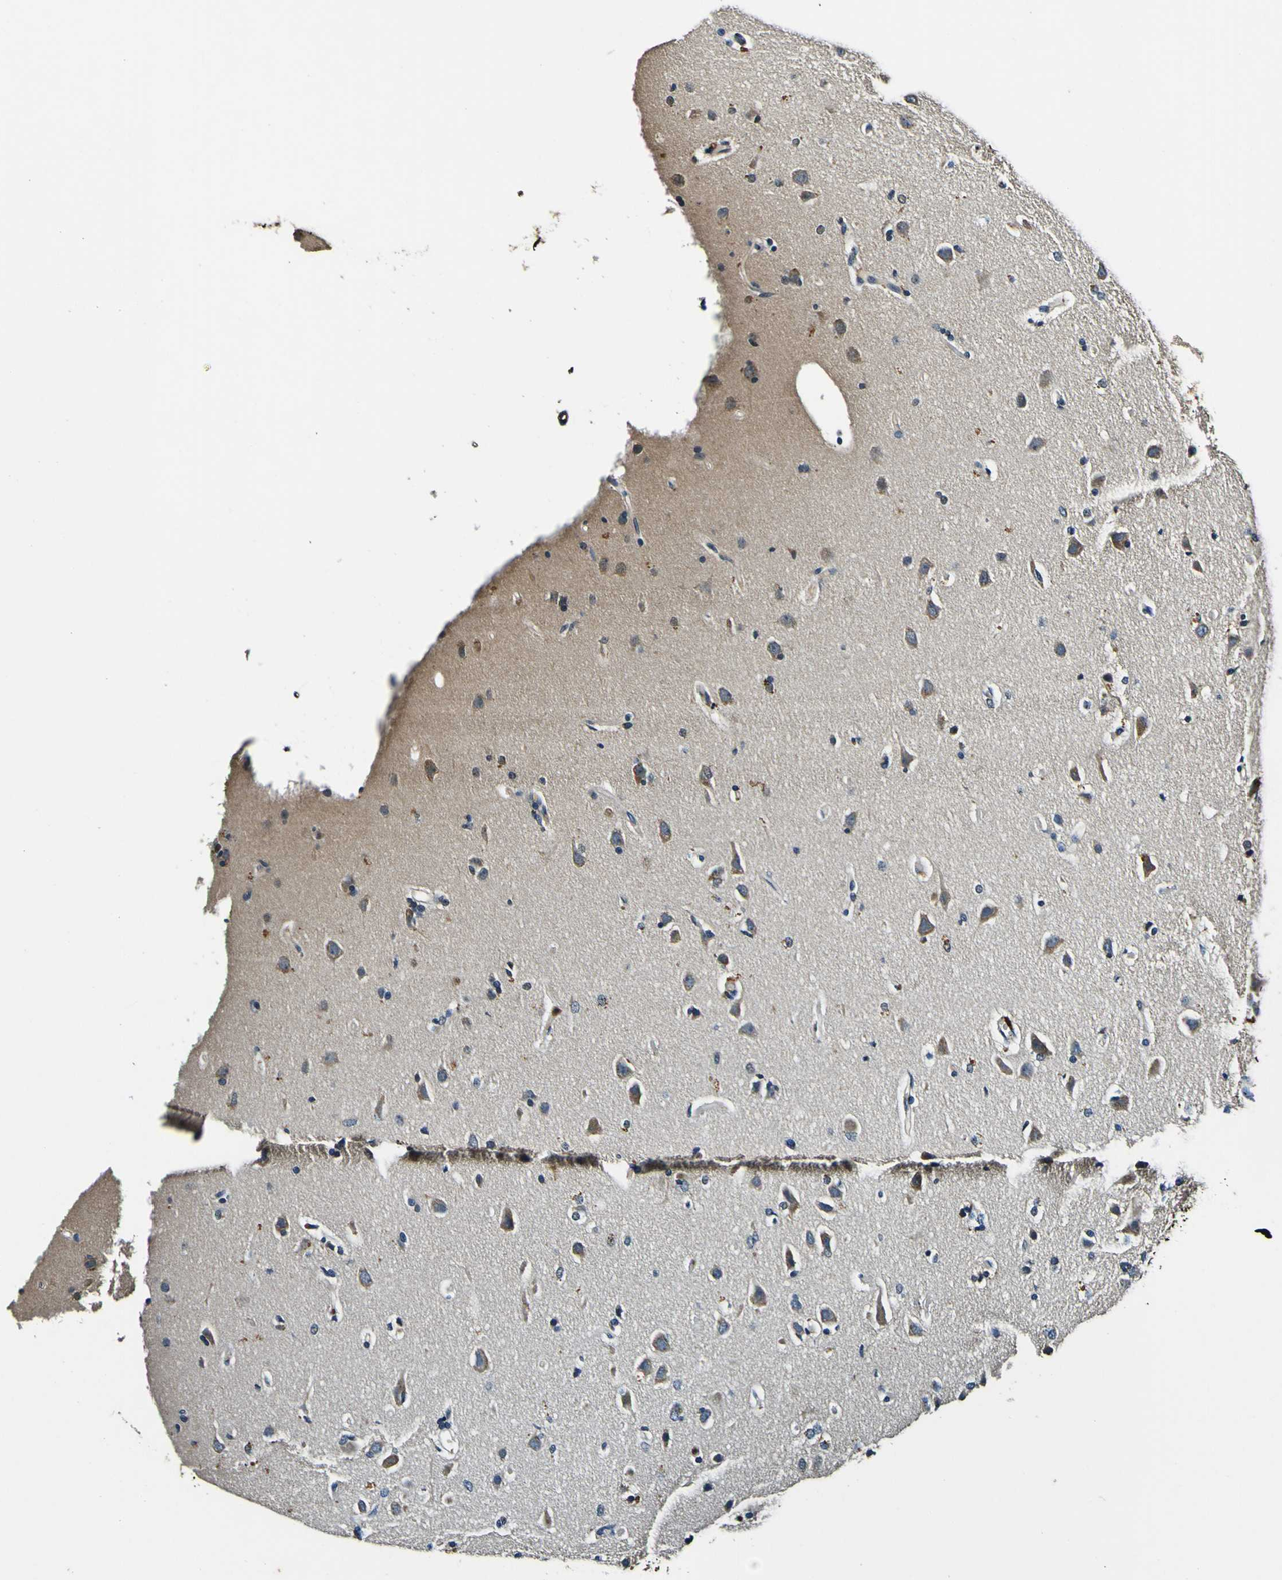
{"staining": {"intensity": "moderate", "quantity": "<25%", "location": "cytoplasmic/membranous"}, "tissue": "glioma", "cell_type": "Tumor cells", "image_type": "cancer", "snomed": [{"axis": "morphology", "description": "Glioma, malignant, High grade"}, {"axis": "topography", "description": "Brain"}], "caption": "Moderate cytoplasmic/membranous positivity is identified in about <25% of tumor cells in malignant glioma (high-grade).", "gene": "RHOT2", "patient": {"sex": "female", "age": 59}}